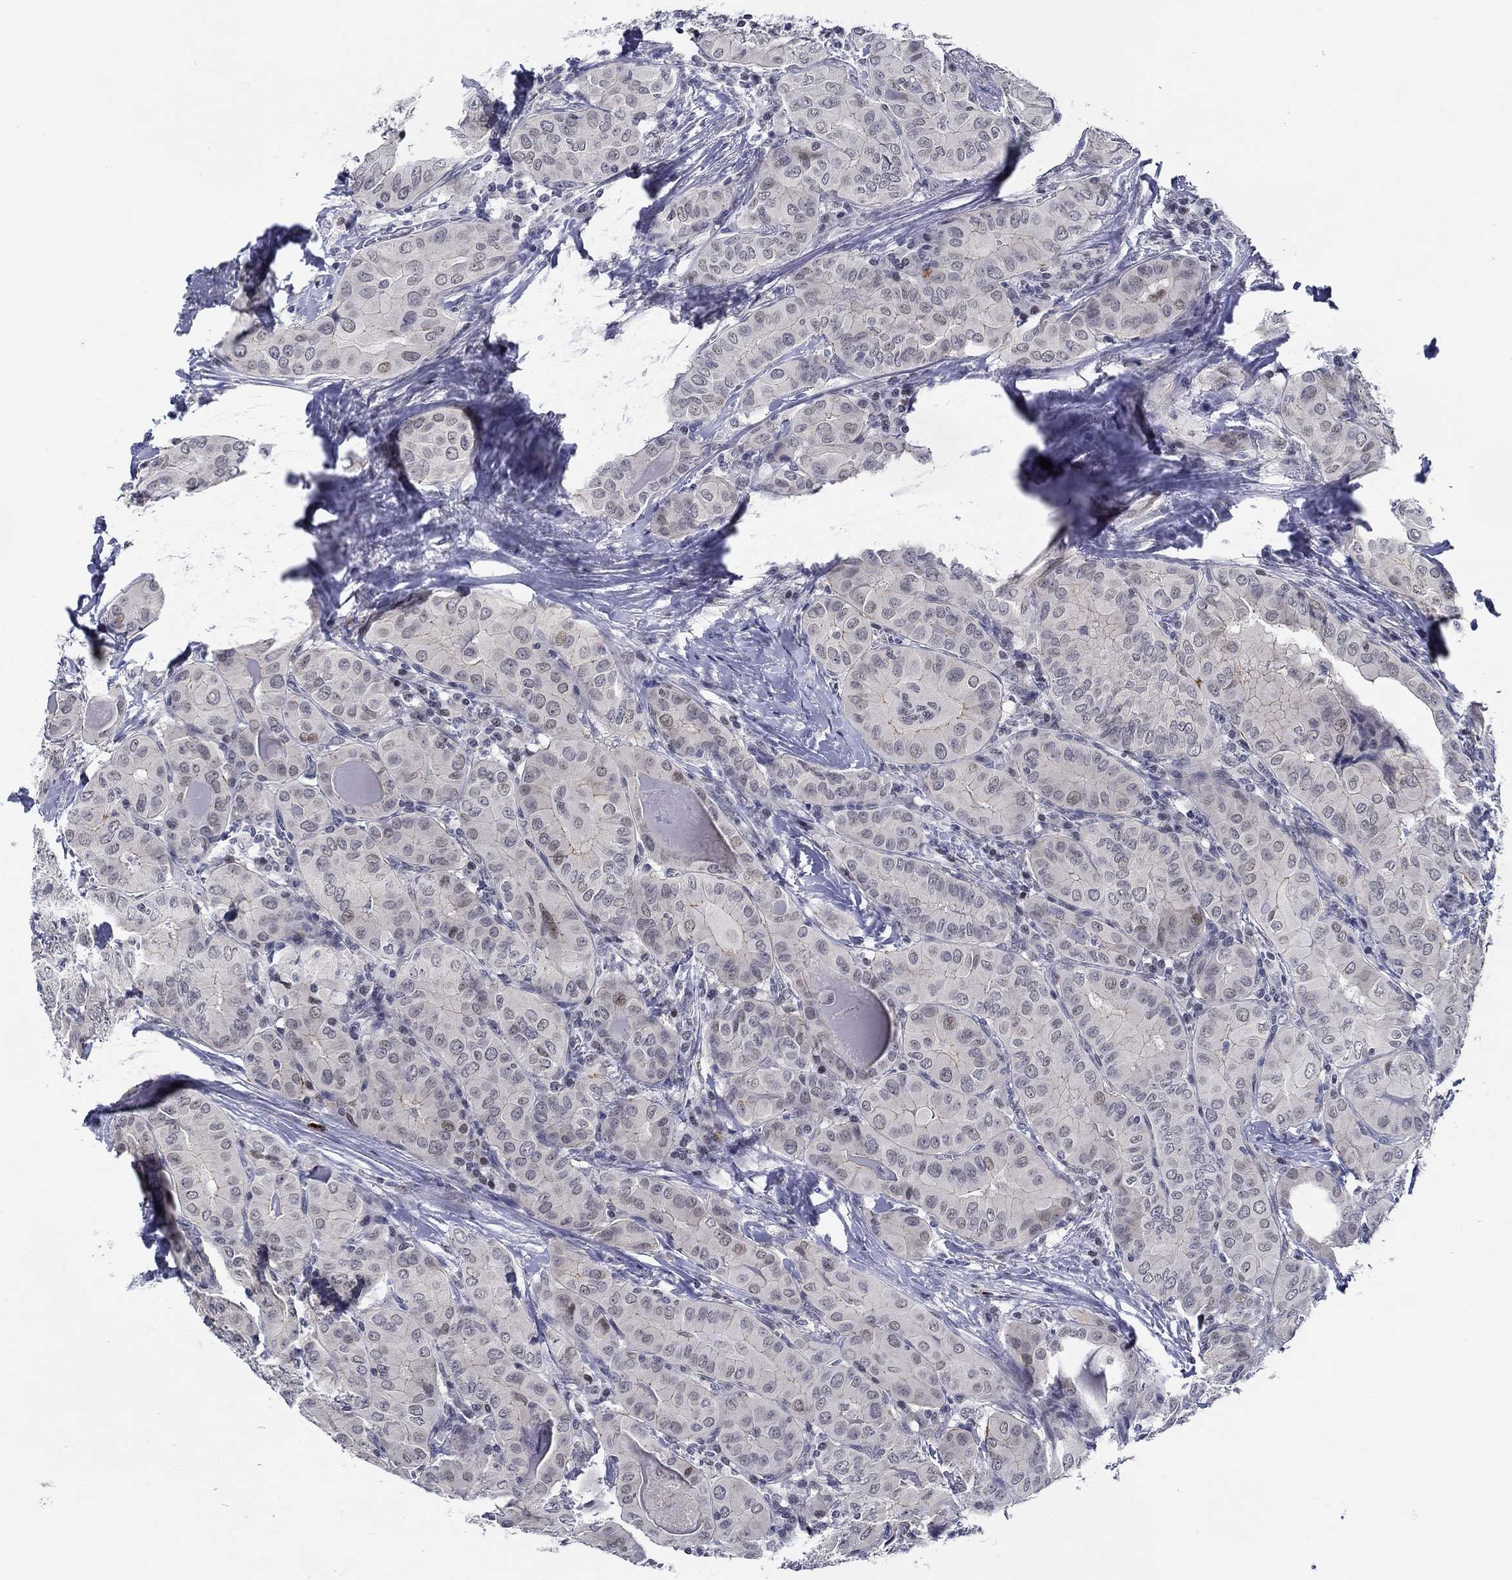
{"staining": {"intensity": "weak", "quantity": "<25%", "location": "nuclear"}, "tissue": "thyroid cancer", "cell_type": "Tumor cells", "image_type": "cancer", "snomed": [{"axis": "morphology", "description": "Papillary adenocarcinoma, NOS"}, {"axis": "topography", "description": "Thyroid gland"}], "caption": "The photomicrograph reveals no staining of tumor cells in thyroid cancer (papillary adenocarcinoma). (Immunohistochemistry (ihc), brightfield microscopy, high magnification).", "gene": "SLC34A1", "patient": {"sex": "female", "age": 37}}